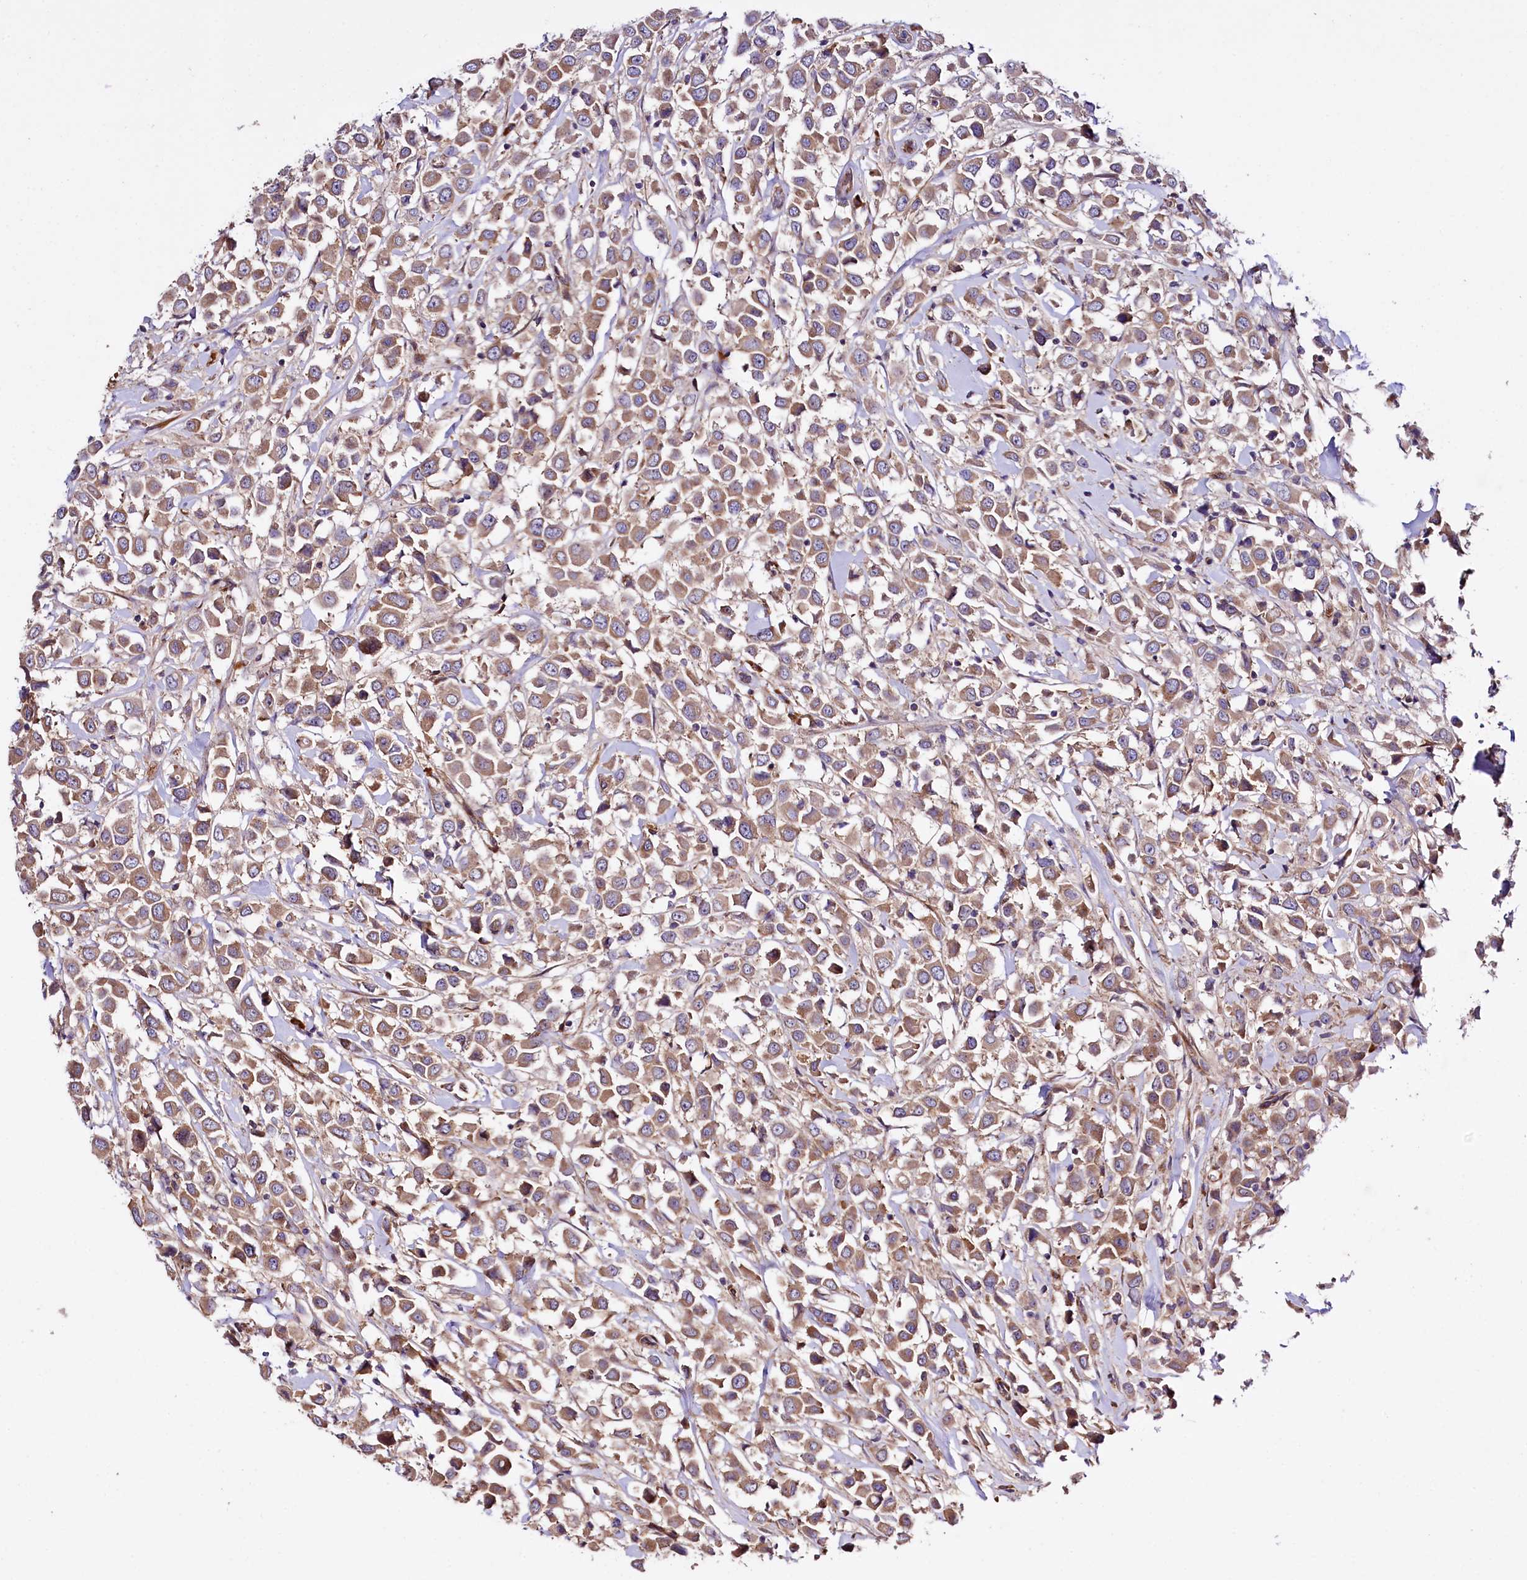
{"staining": {"intensity": "moderate", "quantity": ">75%", "location": "cytoplasmic/membranous"}, "tissue": "breast cancer", "cell_type": "Tumor cells", "image_type": "cancer", "snomed": [{"axis": "morphology", "description": "Duct carcinoma"}, {"axis": "topography", "description": "Breast"}], "caption": "Immunohistochemistry staining of breast intraductal carcinoma, which shows medium levels of moderate cytoplasmic/membranous positivity in approximately >75% of tumor cells indicating moderate cytoplasmic/membranous protein staining. The staining was performed using DAB (3,3'-diaminobenzidine) (brown) for protein detection and nuclei were counterstained in hematoxylin (blue).", "gene": "SPATS2", "patient": {"sex": "female", "age": 61}}